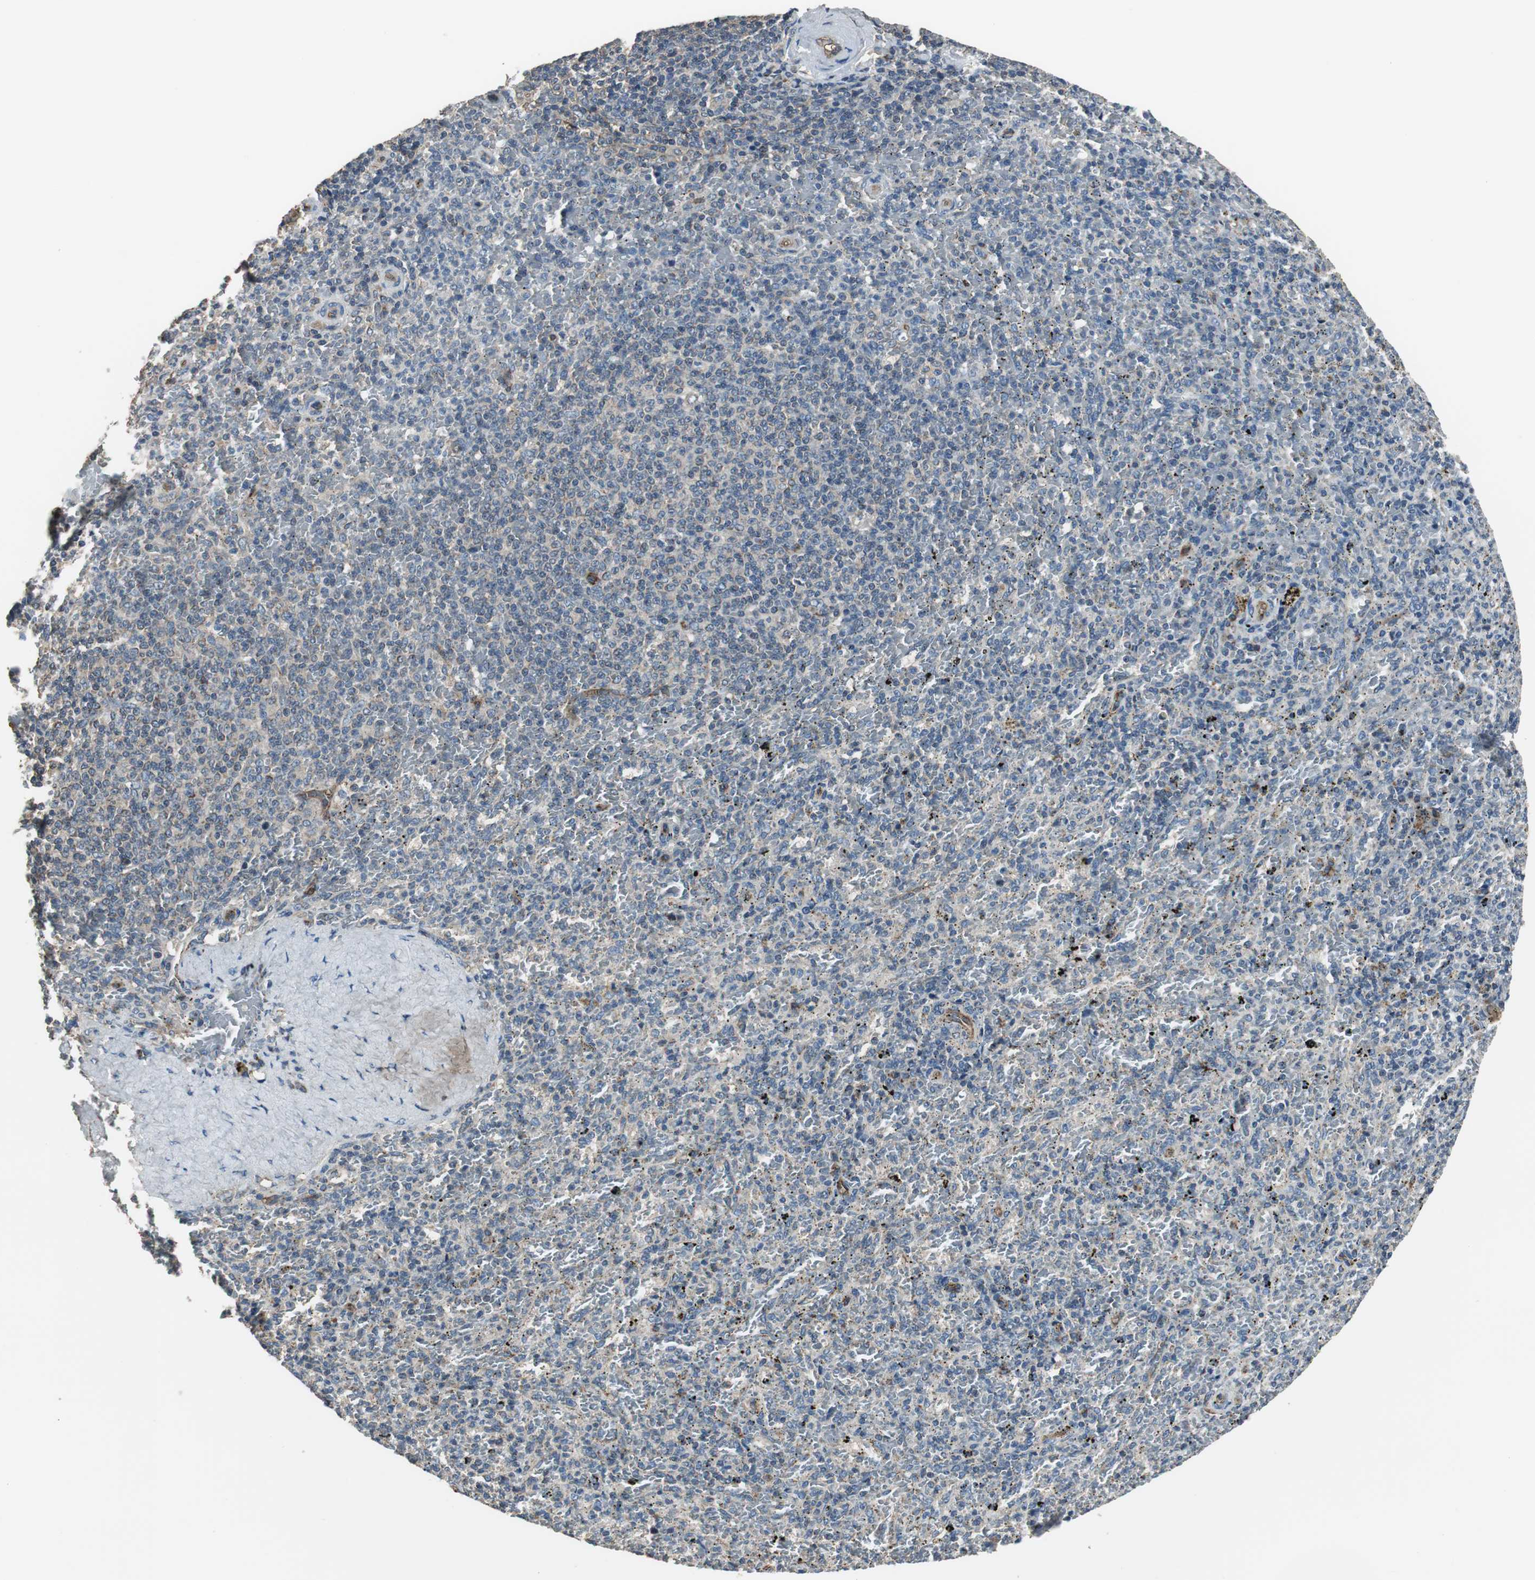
{"staining": {"intensity": "weak", "quantity": ">75%", "location": "cytoplasmic/membranous"}, "tissue": "spleen", "cell_type": "Cells in red pulp", "image_type": "normal", "snomed": [{"axis": "morphology", "description": "Normal tissue, NOS"}, {"axis": "topography", "description": "Spleen"}], "caption": "Immunohistochemistry (DAB) staining of benign human spleen reveals weak cytoplasmic/membranous protein positivity in approximately >75% of cells in red pulp.", "gene": "MSTO1", "patient": {"sex": "female", "age": 43}}